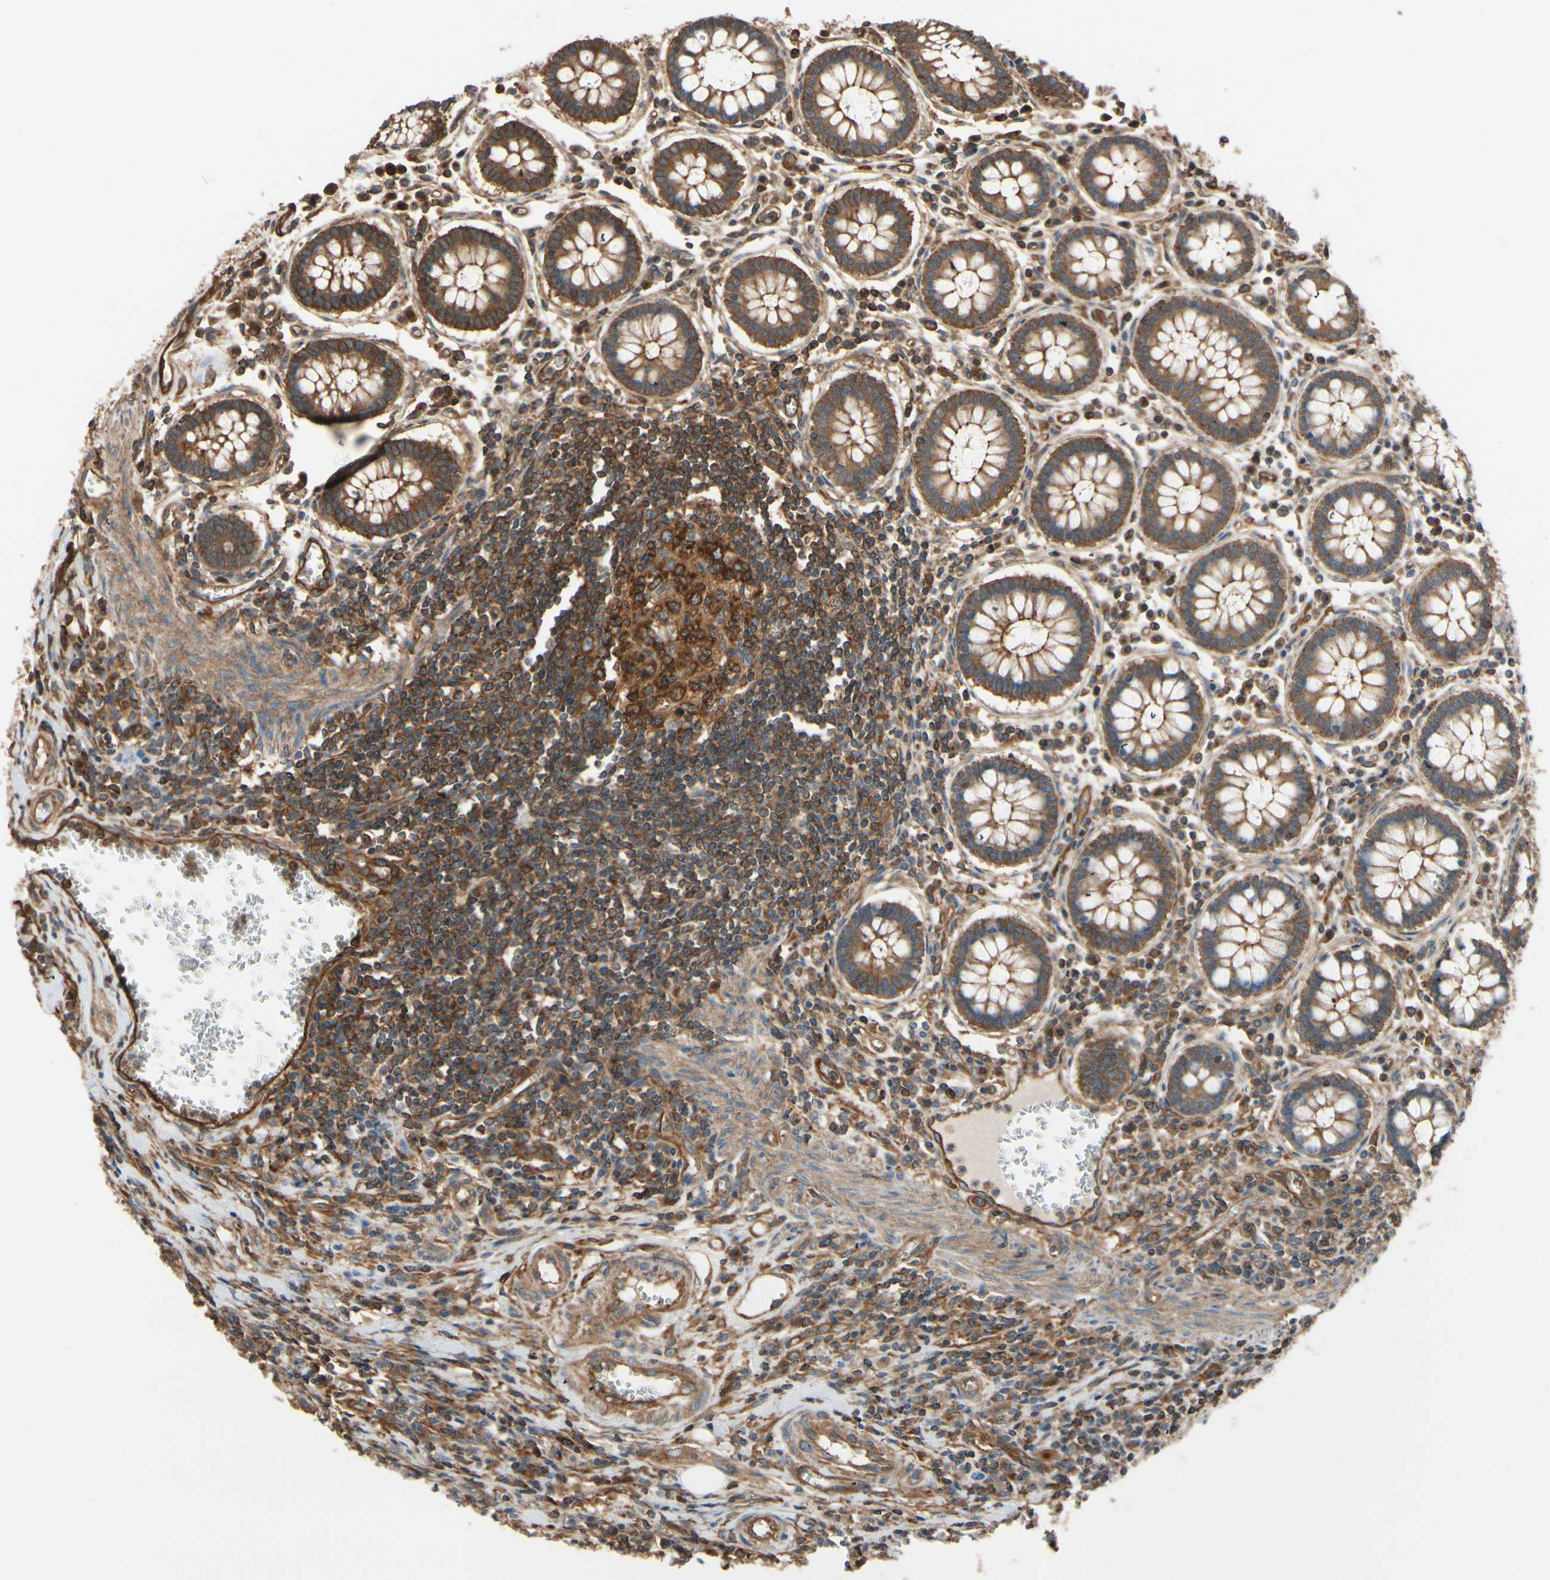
{"staining": {"intensity": "strong", "quantity": ">75%", "location": "cytoplasmic/membranous"}, "tissue": "colorectal cancer", "cell_type": "Tumor cells", "image_type": "cancer", "snomed": [{"axis": "morphology", "description": "Adenocarcinoma, NOS"}, {"axis": "topography", "description": "Colon"}], "caption": "Brown immunohistochemical staining in colorectal cancer (adenocarcinoma) reveals strong cytoplasmic/membranous positivity in about >75% of tumor cells.", "gene": "EPS15", "patient": {"sex": "male", "age": 45}}